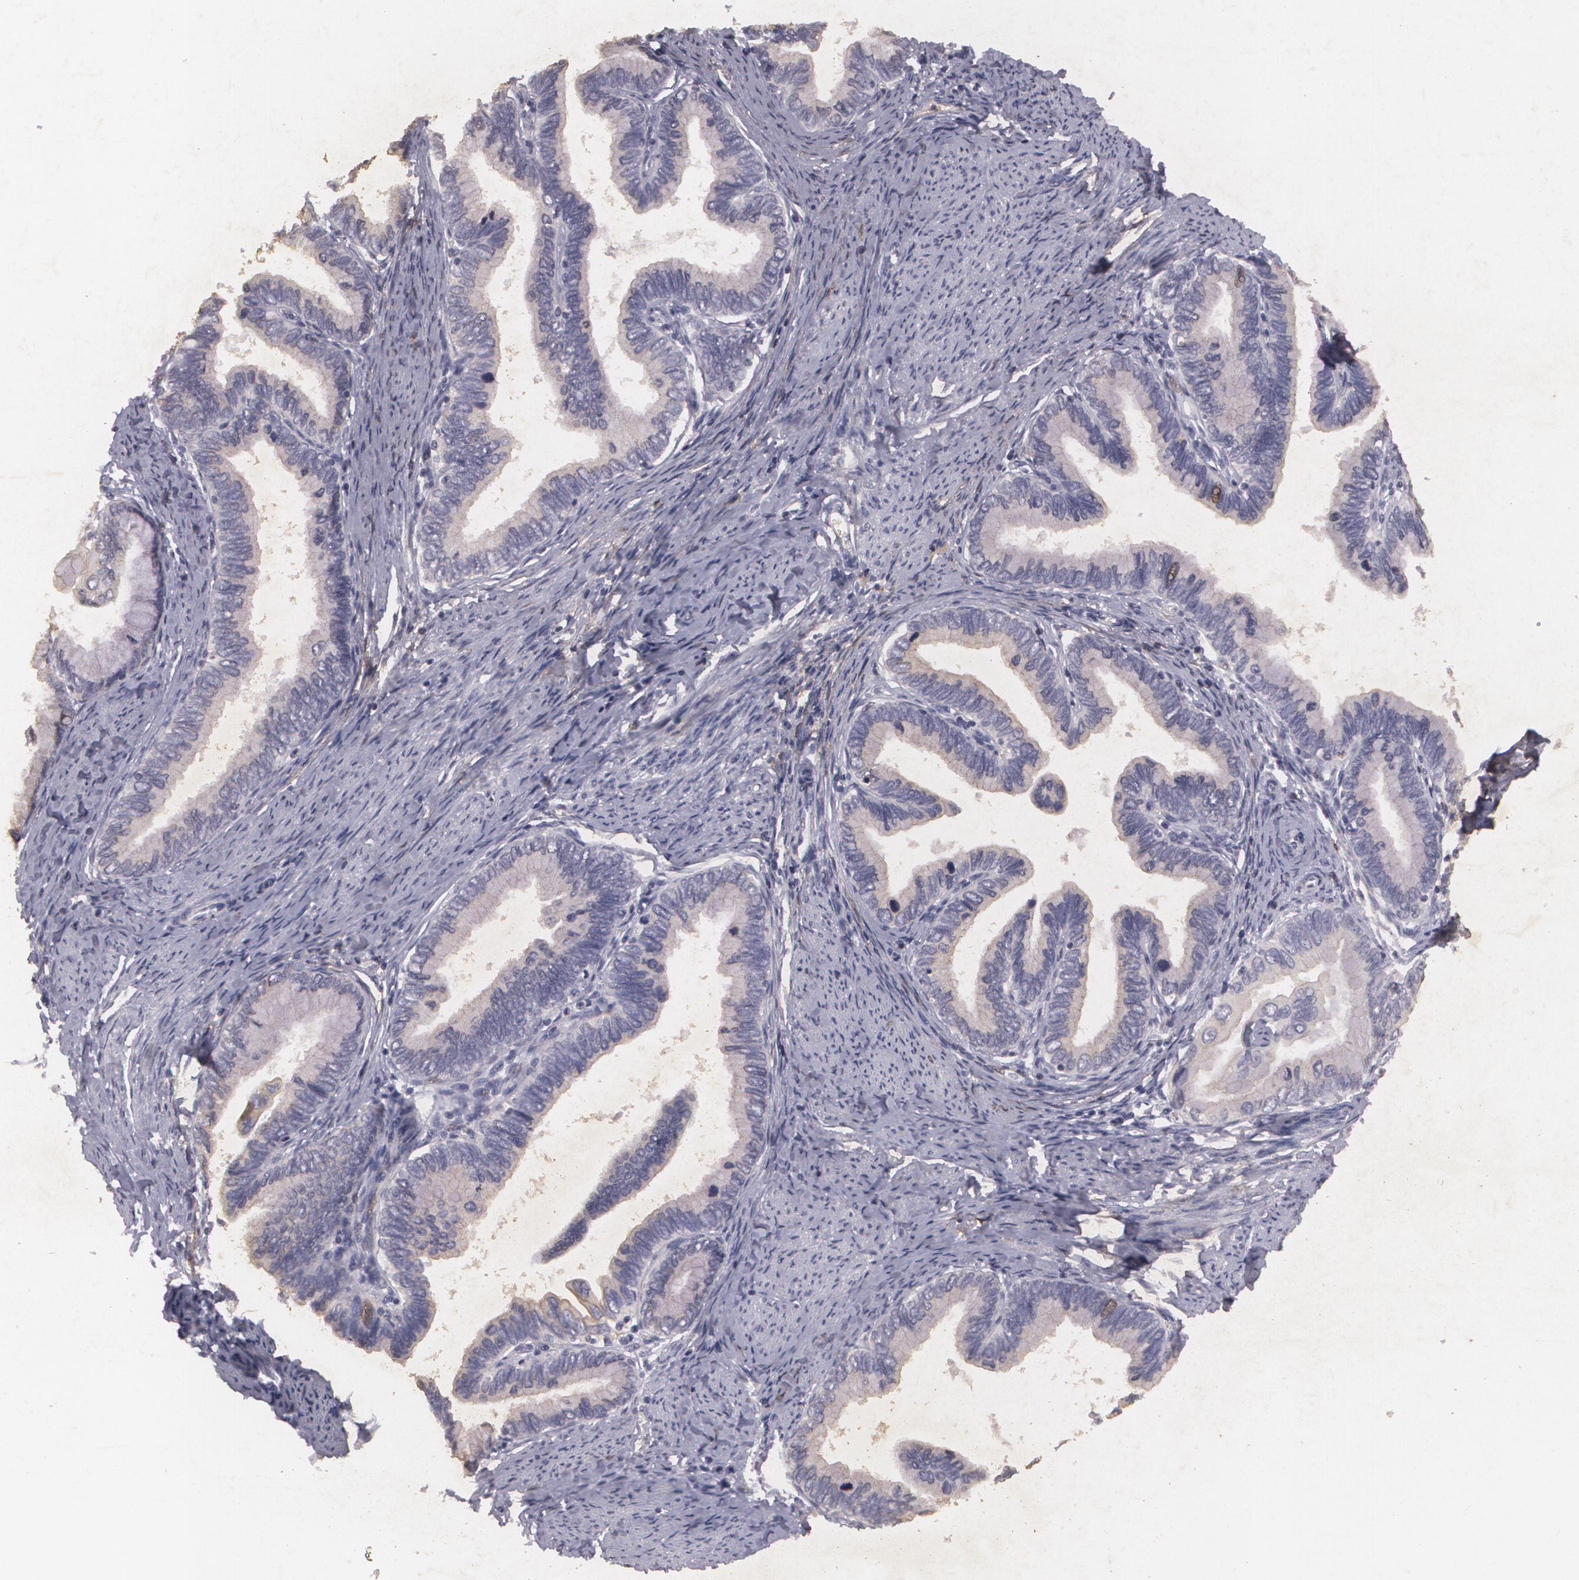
{"staining": {"intensity": "weak", "quantity": "25%-75%", "location": "cytoplasmic/membranous"}, "tissue": "cervical cancer", "cell_type": "Tumor cells", "image_type": "cancer", "snomed": [{"axis": "morphology", "description": "Adenocarcinoma, NOS"}, {"axis": "topography", "description": "Cervix"}], "caption": "Immunohistochemistry of human cervical adenocarcinoma demonstrates low levels of weak cytoplasmic/membranous positivity in approximately 25%-75% of tumor cells. The staining is performed using DAB (3,3'-diaminobenzidine) brown chromogen to label protein expression. The nuclei are counter-stained blue using hematoxylin.", "gene": "KCNA4", "patient": {"sex": "female", "age": 49}}